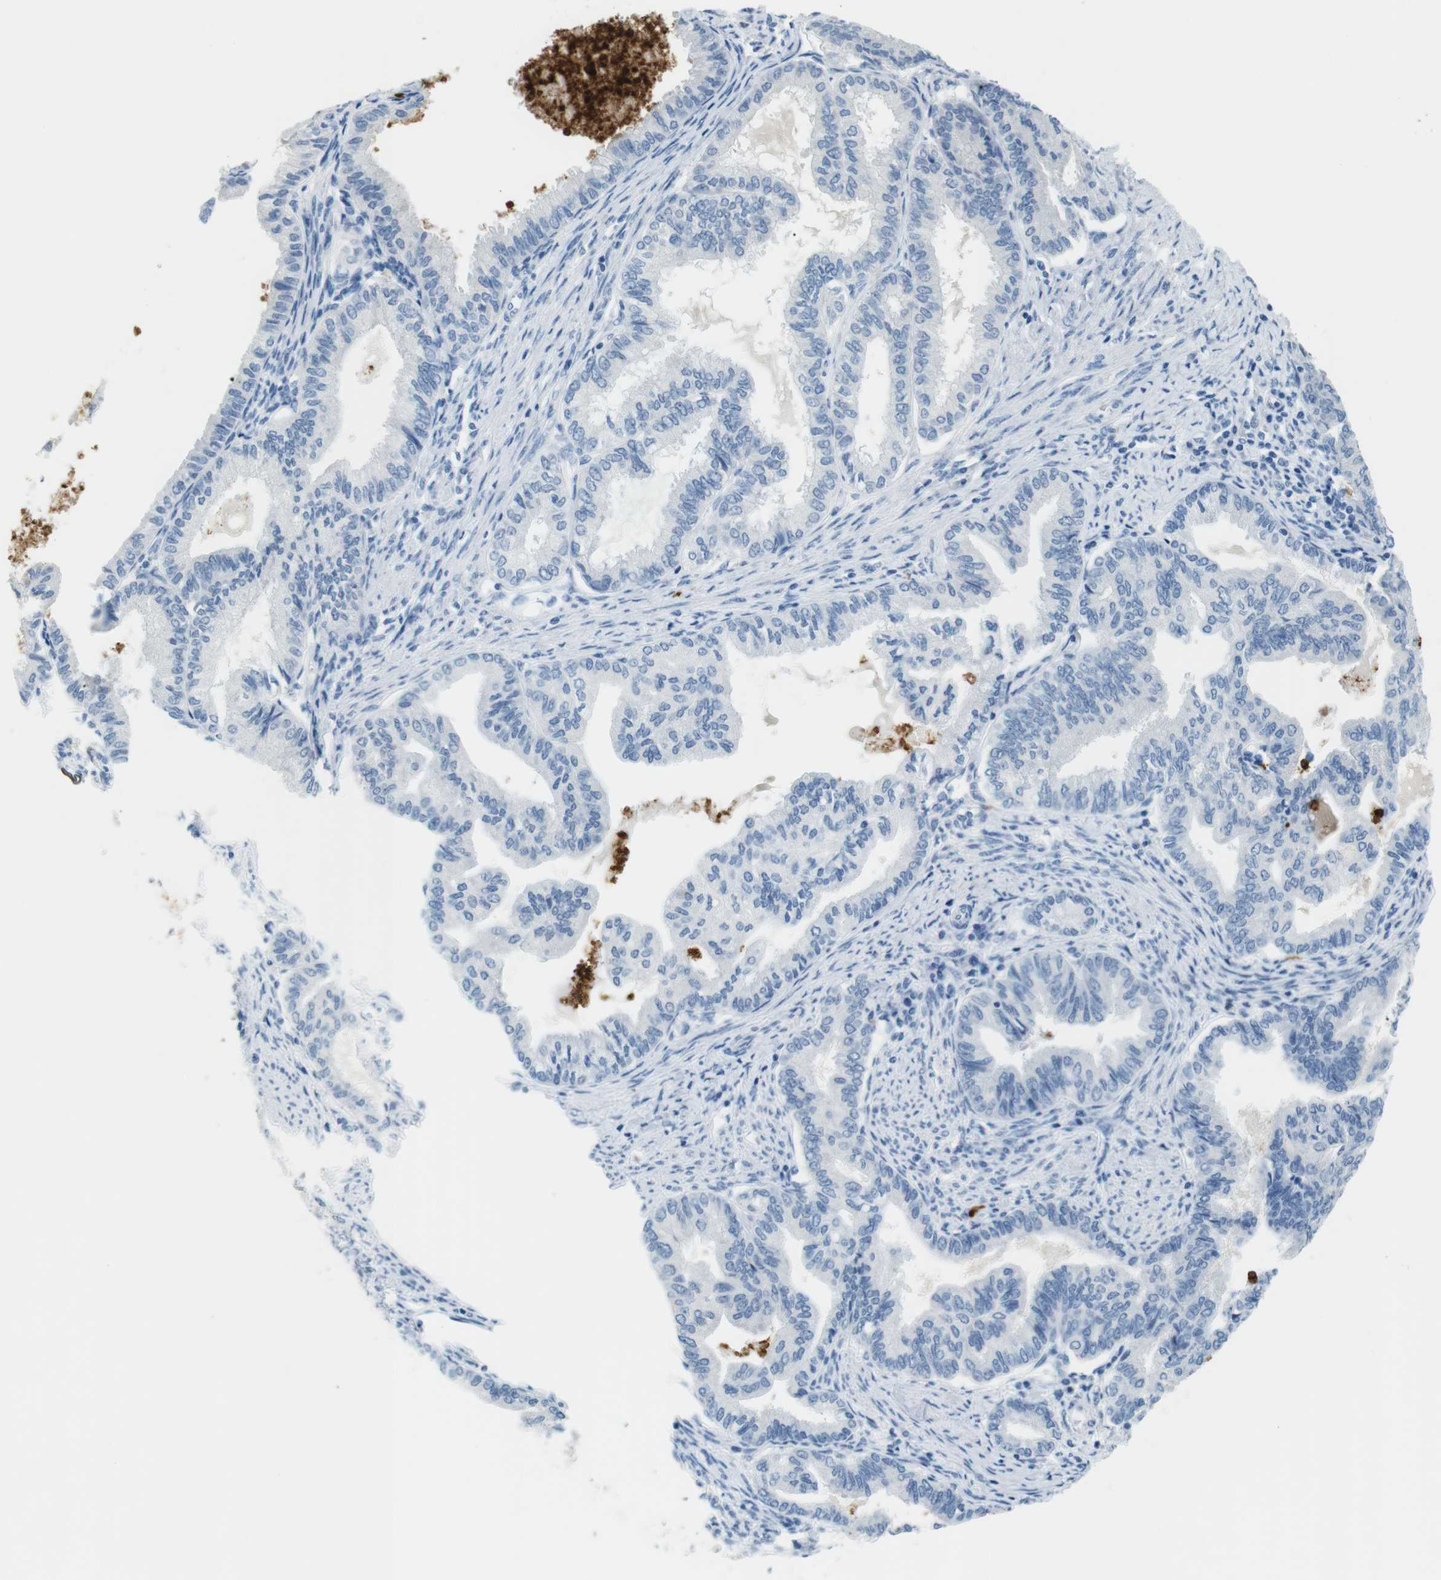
{"staining": {"intensity": "negative", "quantity": "none", "location": "none"}, "tissue": "endometrial cancer", "cell_type": "Tumor cells", "image_type": "cancer", "snomed": [{"axis": "morphology", "description": "Adenocarcinoma, NOS"}, {"axis": "topography", "description": "Endometrium"}], "caption": "Endometrial cancer was stained to show a protein in brown. There is no significant expression in tumor cells.", "gene": "MCEMP1", "patient": {"sex": "female", "age": 86}}